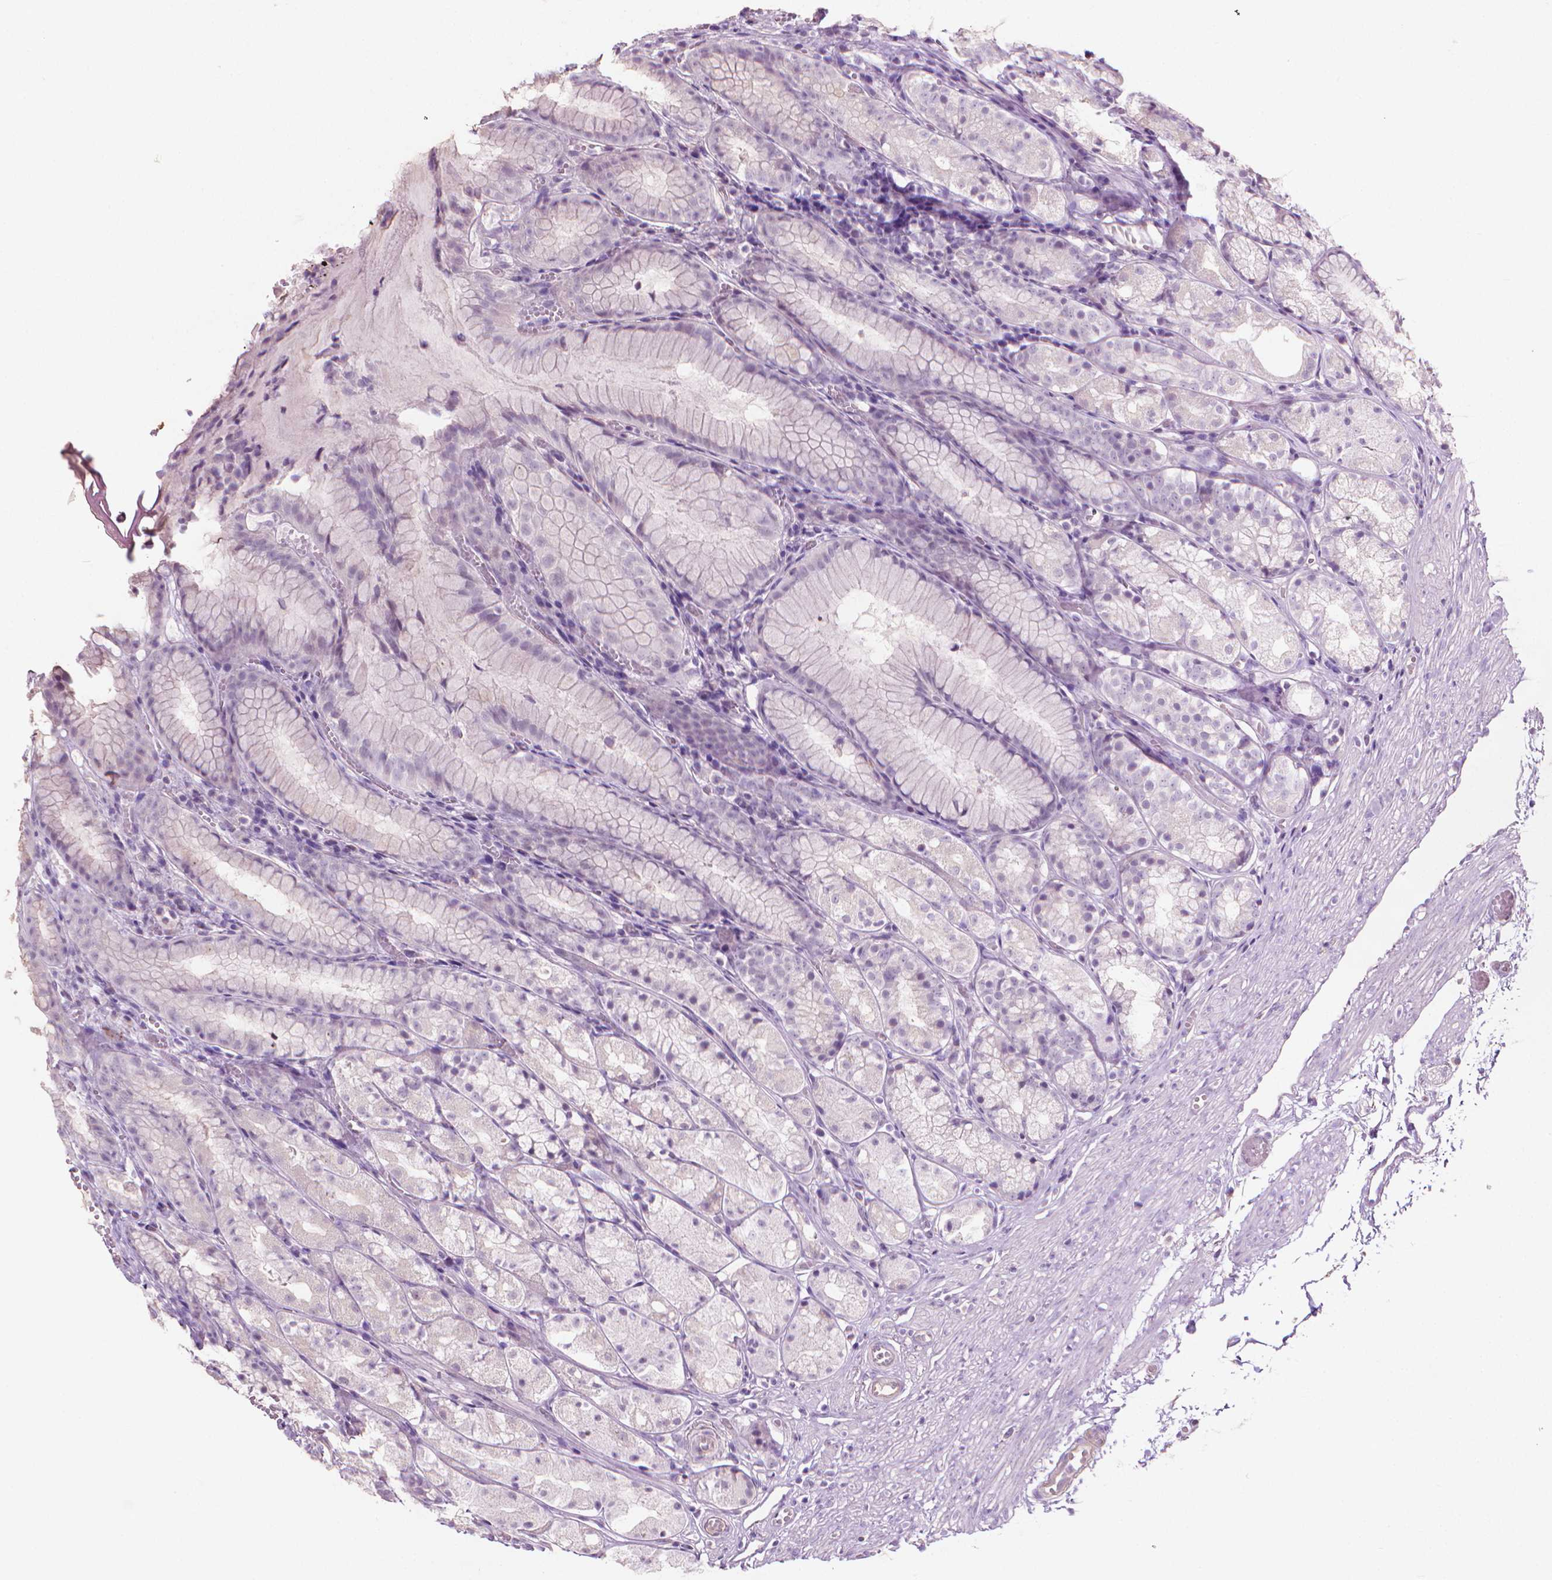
{"staining": {"intensity": "negative", "quantity": "none", "location": "none"}, "tissue": "stomach", "cell_type": "Glandular cells", "image_type": "normal", "snomed": [{"axis": "morphology", "description": "Normal tissue, NOS"}, {"axis": "topography", "description": "Stomach"}], "caption": "Immunohistochemistry (IHC) of unremarkable stomach reveals no positivity in glandular cells. The staining is performed using DAB (3,3'-diaminobenzidine) brown chromogen with nuclei counter-stained in using hematoxylin.", "gene": "KRT73", "patient": {"sex": "male", "age": 70}}